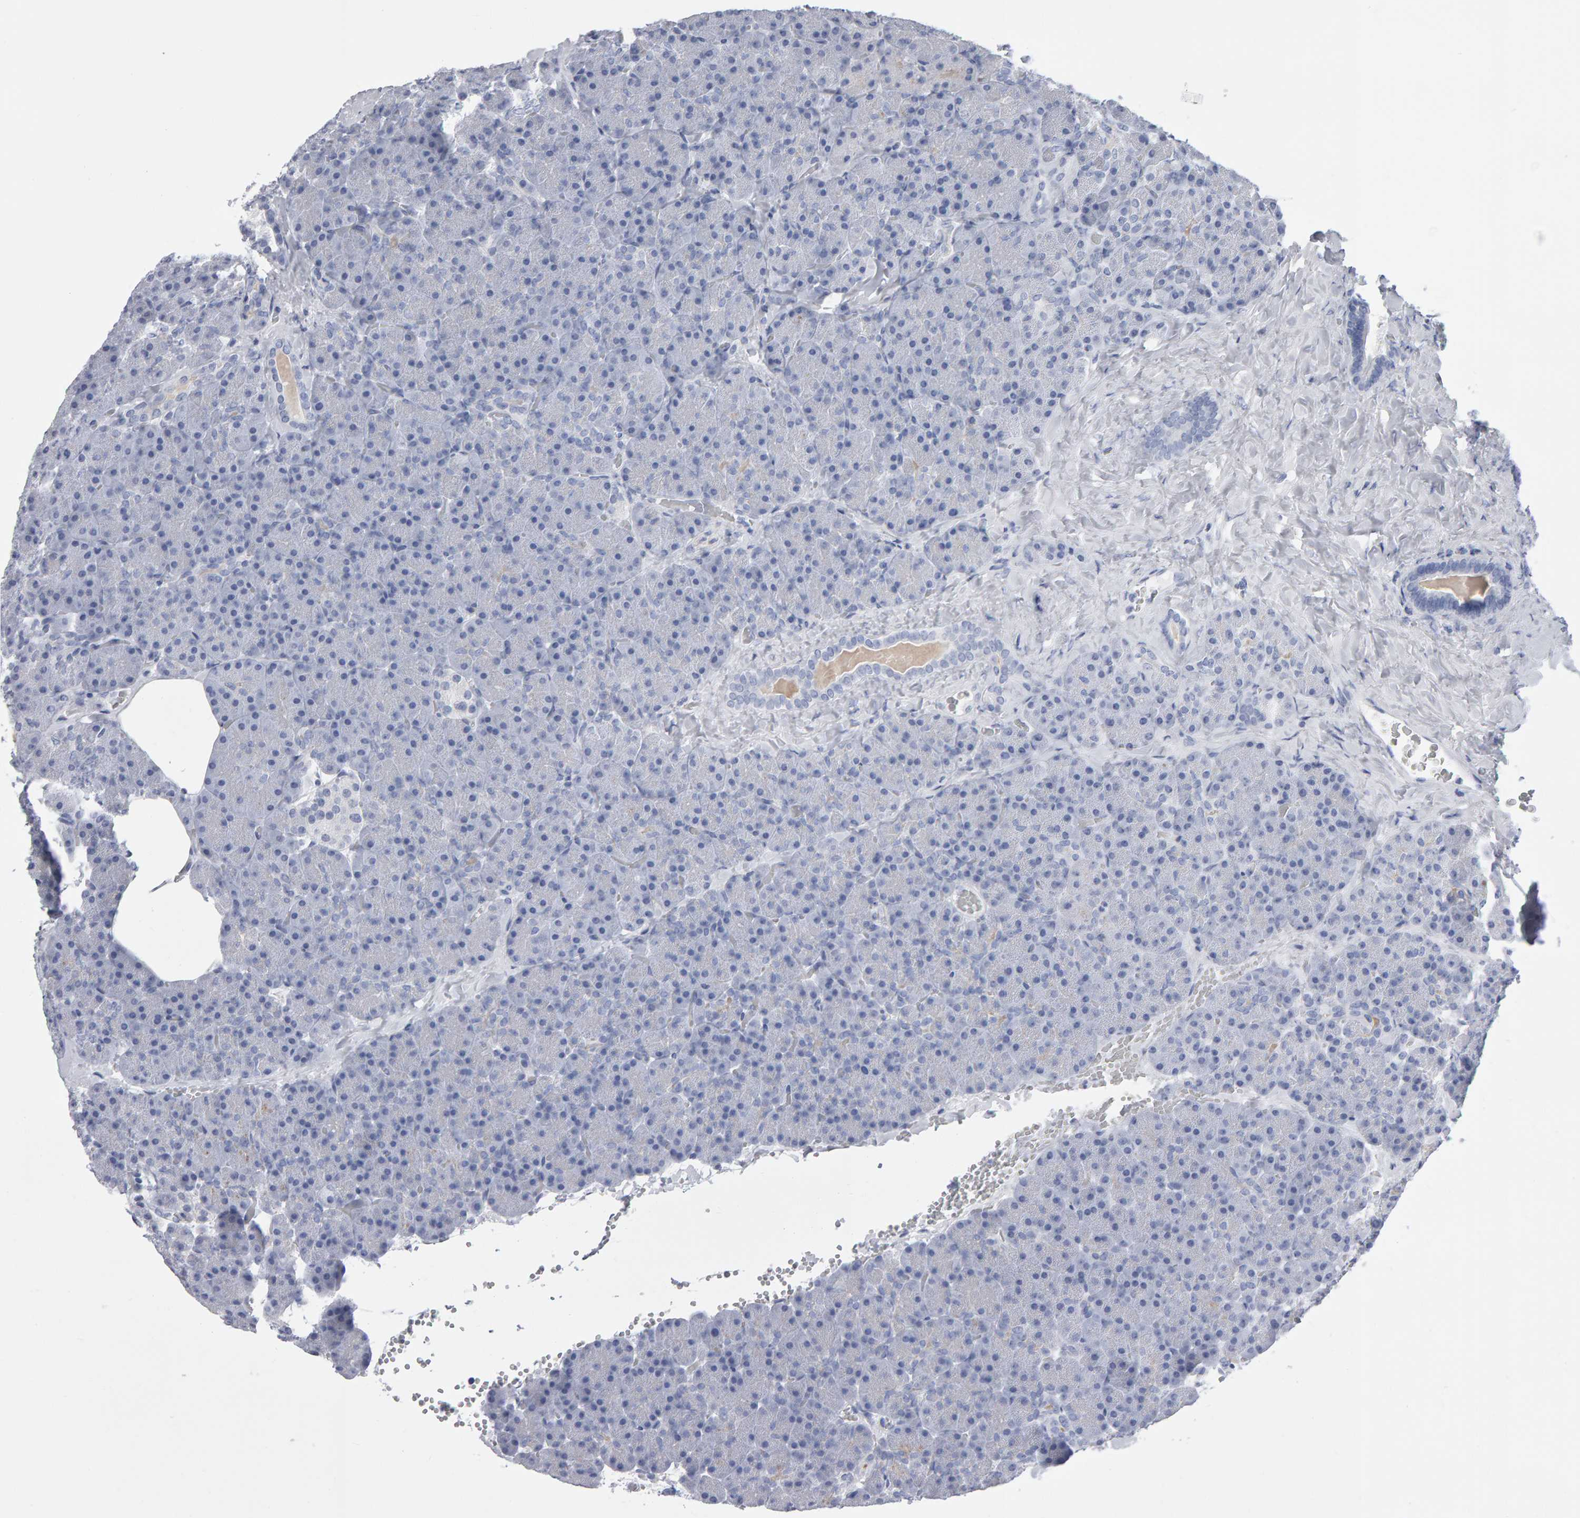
{"staining": {"intensity": "negative", "quantity": "none", "location": "none"}, "tissue": "pancreas", "cell_type": "Exocrine glandular cells", "image_type": "normal", "snomed": [{"axis": "morphology", "description": "Normal tissue, NOS"}, {"axis": "morphology", "description": "Carcinoid, malignant, NOS"}, {"axis": "topography", "description": "Pancreas"}], "caption": "The immunohistochemistry micrograph has no significant staining in exocrine glandular cells of pancreas.", "gene": "NCDN", "patient": {"sex": "female", "age": 35}}